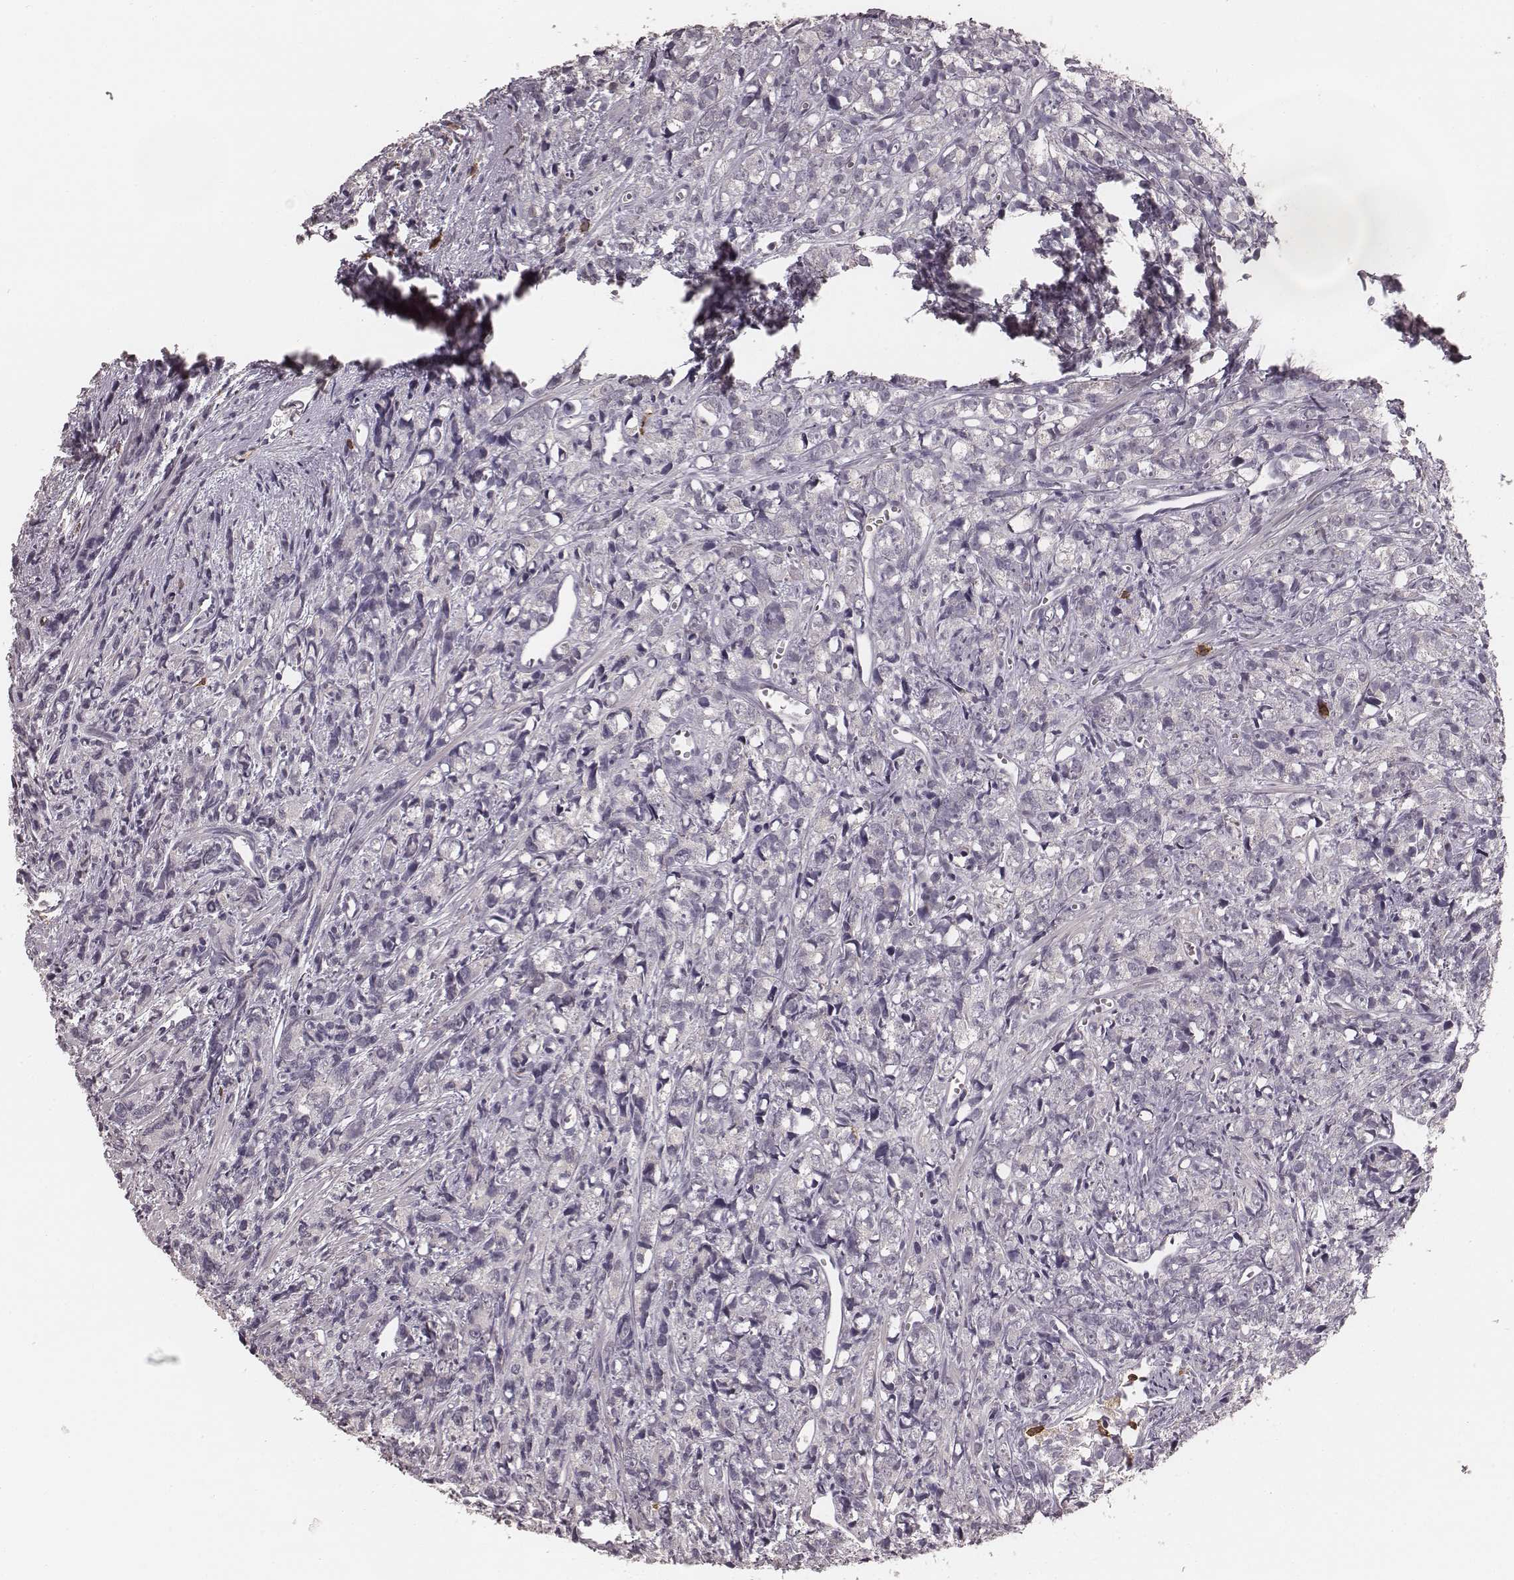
{"staining": {"intensity": "negative", "quantity": "none", "location": "none"}, "tissue": "prostate cancer", "cell_type": "Tumor cells", "image_type": "cancer", "snomed": [{"axis": "morphology", "description": "Adenocarcinoma, High grade"}, {"axis": "topography", "description": "Prostate"}], "caption": "This is a micrograph of immunohistochemistry (IHC) staining of adenocarcinoma (high-grade) (prostate), which shows no staining in tumor cells.", "gene": "CD8A", "patient": {"sex": "male", "age": 77}}